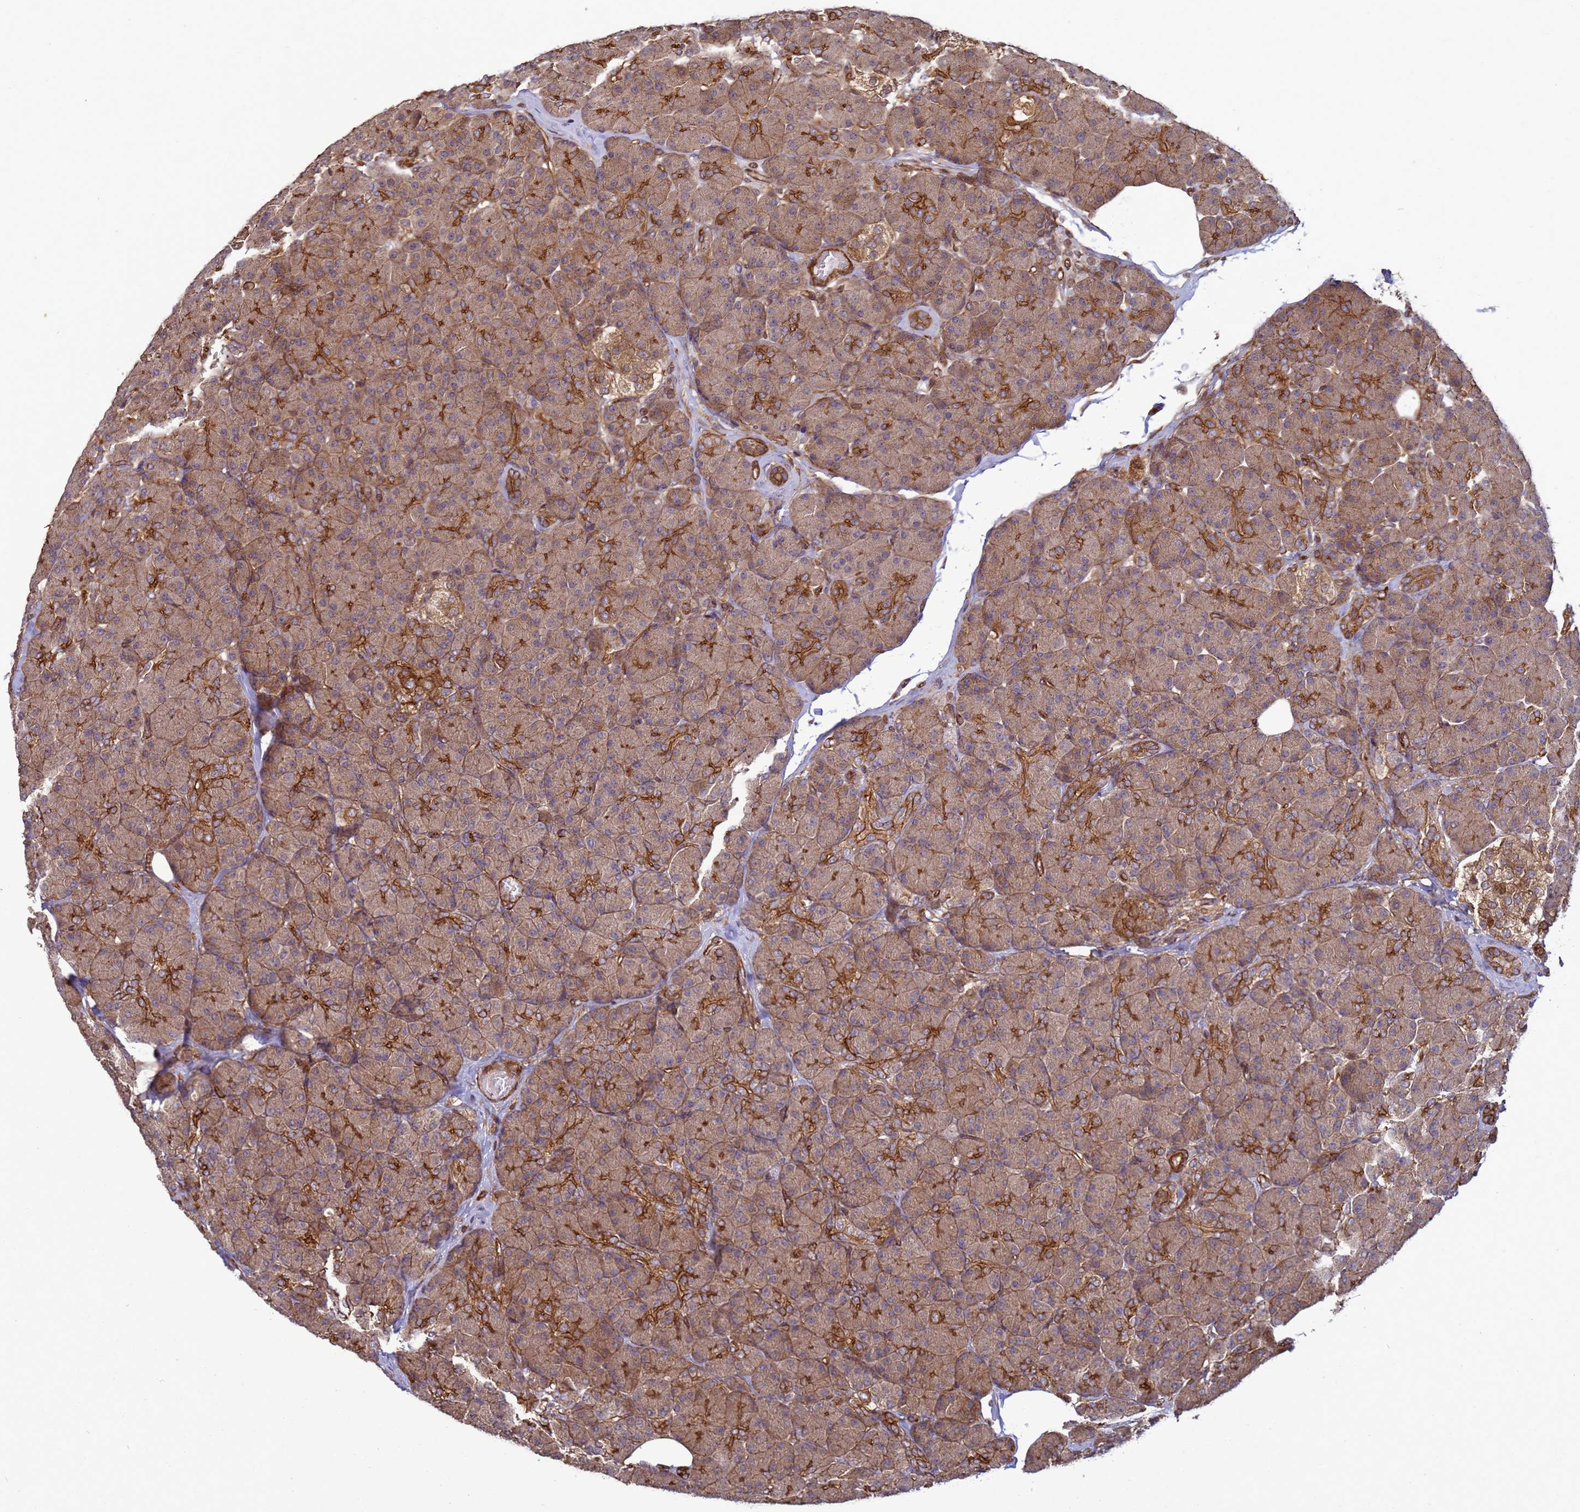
{"staining": {"intensity": "strong", "quantity": "25%-75%", "location": "cytoplasmic/membranous"}, "tissue": "pancreas", "cell_type": "Exocrine glandular cells", "image_type": "normal", "snomed": [{"axis": "morphology", "description": "Normal tissue, NOS"}, {"axis": "topography", "description": "Pancreas"}], "caption": "Exocrine glandular cells show high levels of strong cytoplasmic/membranous expression in about 25%-75% of cells in normal human pancreas.", "gene": "CNOT1", "patient": {"sex": "female", "age": 43}}